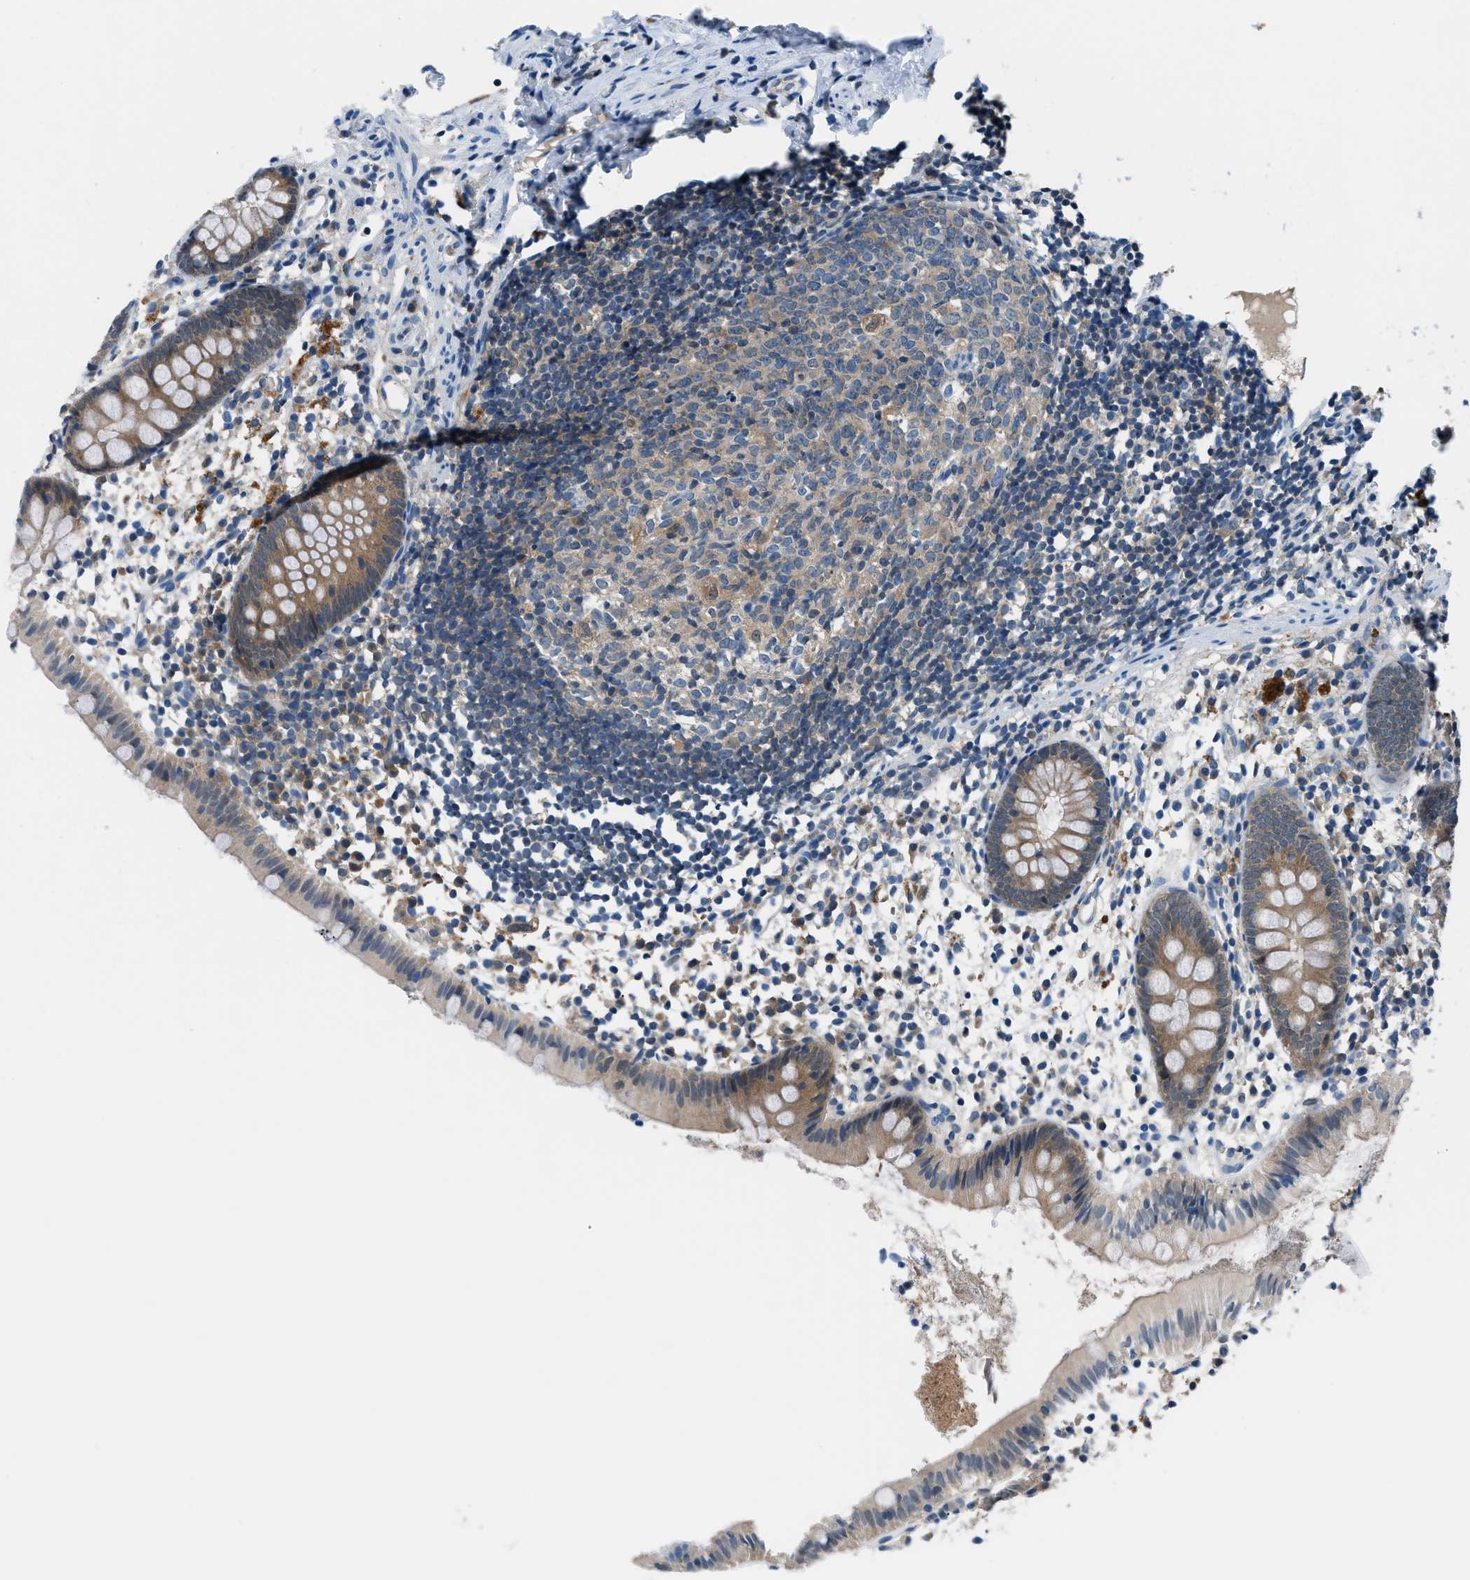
{"staining": {"intensity": "moderate", "quantity": "25%-75%", "location": "cytoplasmic/membranous"}, "tissue": "appendix", "cell_type": "Glandular cells", "image_type": "normal", "snomed": [{"axis": "morphology", "description": "Normal tissue, NOS"}, {"axis": "topography", "description": "Appendix"}], "caption": "The photomicrograph displays immunohistochemical staining of normal appendix. There is moderate cytoplasmic/membranous expression is identified in about 25%-75% of glandular cells.", "gene": "ACP1", "patient": {"sex": "female", "age": 20}}